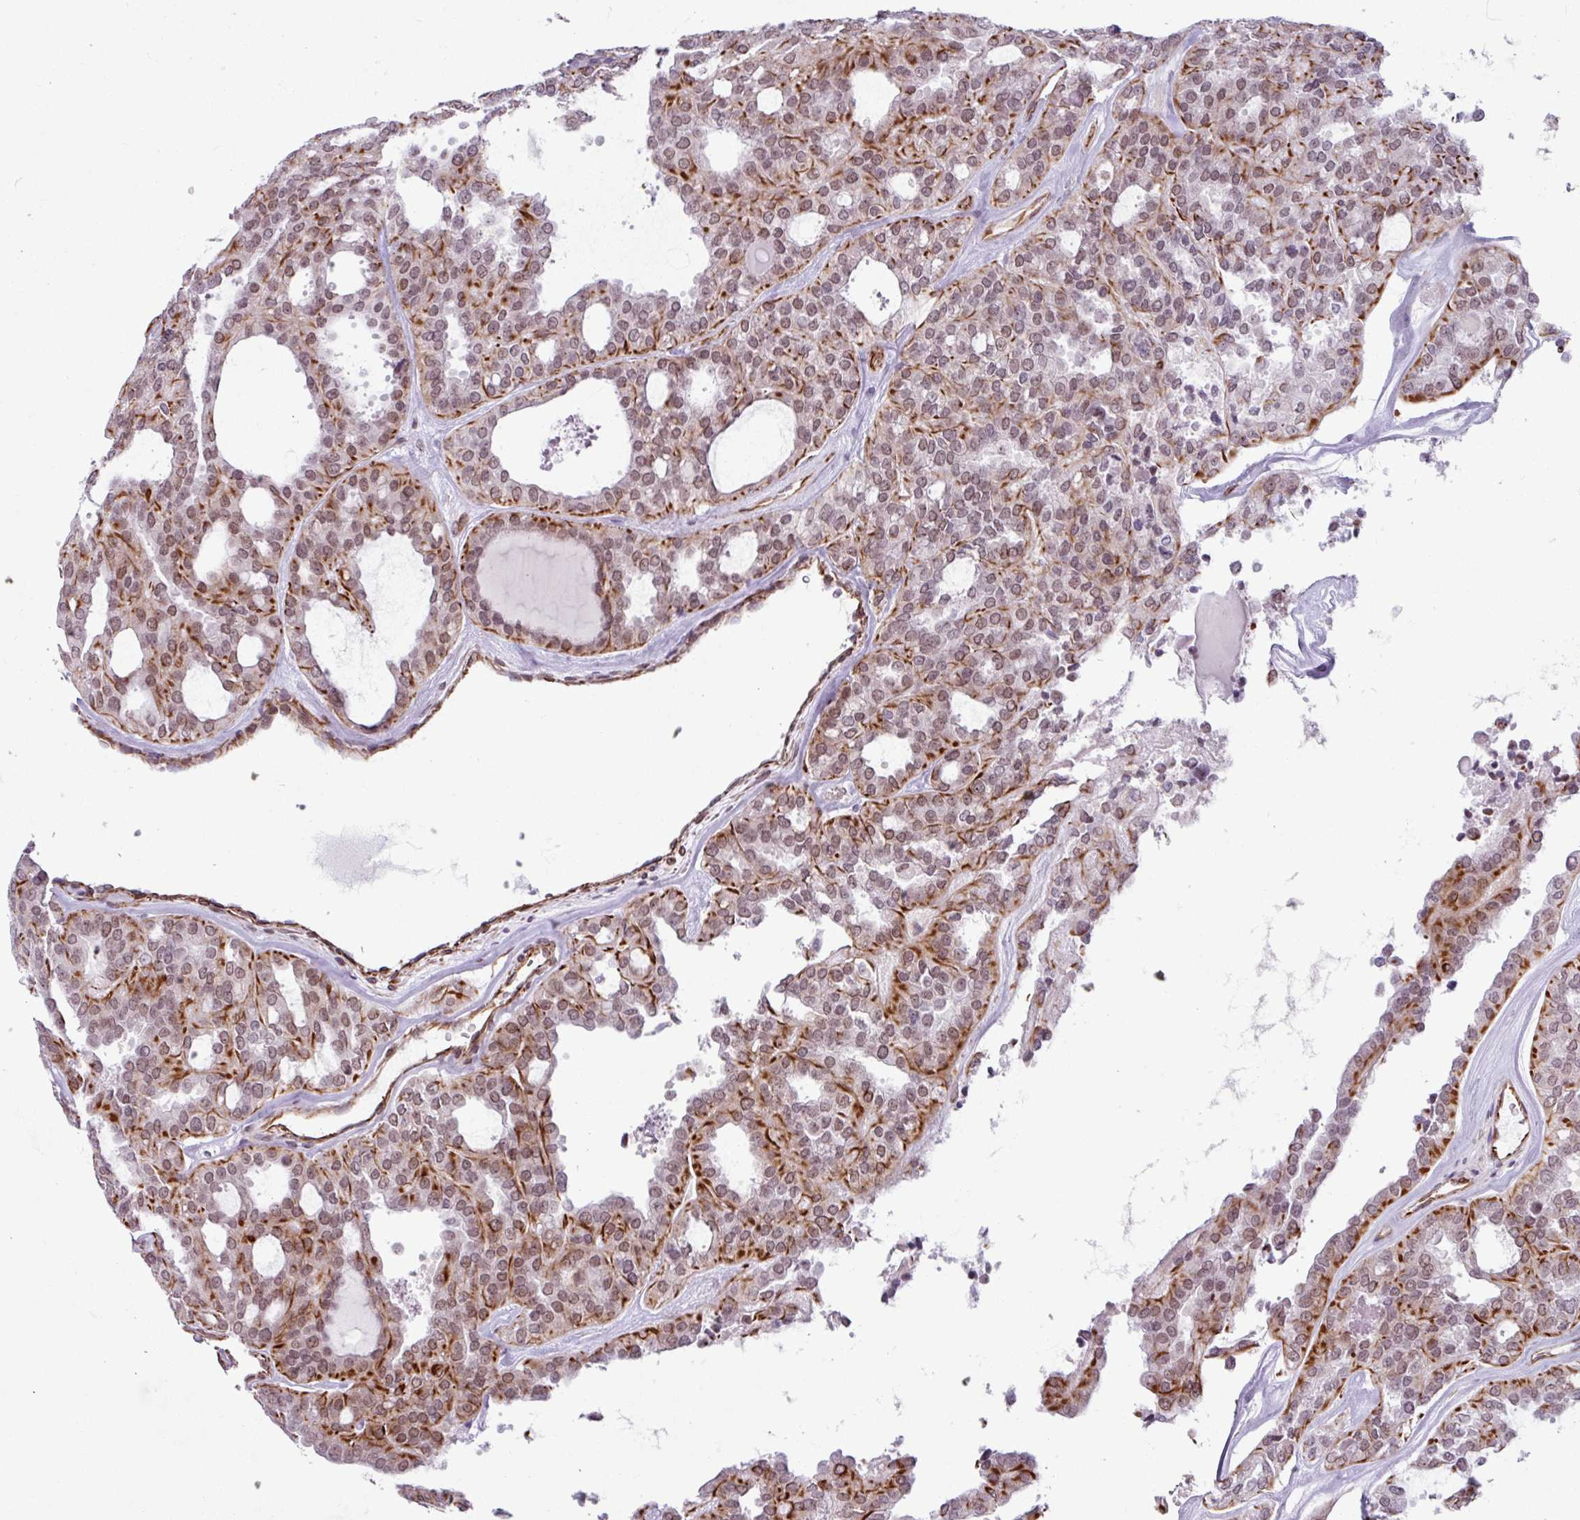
{"staining": {"intensity": "strong", "quantity": "25%-75%", "location": "cytoplasmic/membranous,nuclear"}, "tissue": "thyroid cancer", "cell_type": "Tumor cells", "image_type": "cancer", "snomed": [{"axis": "morphology", "description": "Follicular adenoma carcinoma, NOS"}, {"axis": "topography", "description": "Thyroid gland"}], "caption": "Immunohistochemistry photomicrograph of neoplastic tissue: follicular adenoma carcinoma (thyroid) stained using immunohistochemistry (IHC) shows high levels of strong protein expression localized specifically in the cytoplasmic/membranous and nuclear of tumor cells, appearing as a cytoplasmic/membranous and nuclear brown color.", "gene": "CHD3", "patient": {"sex": "male", "age": 75}}